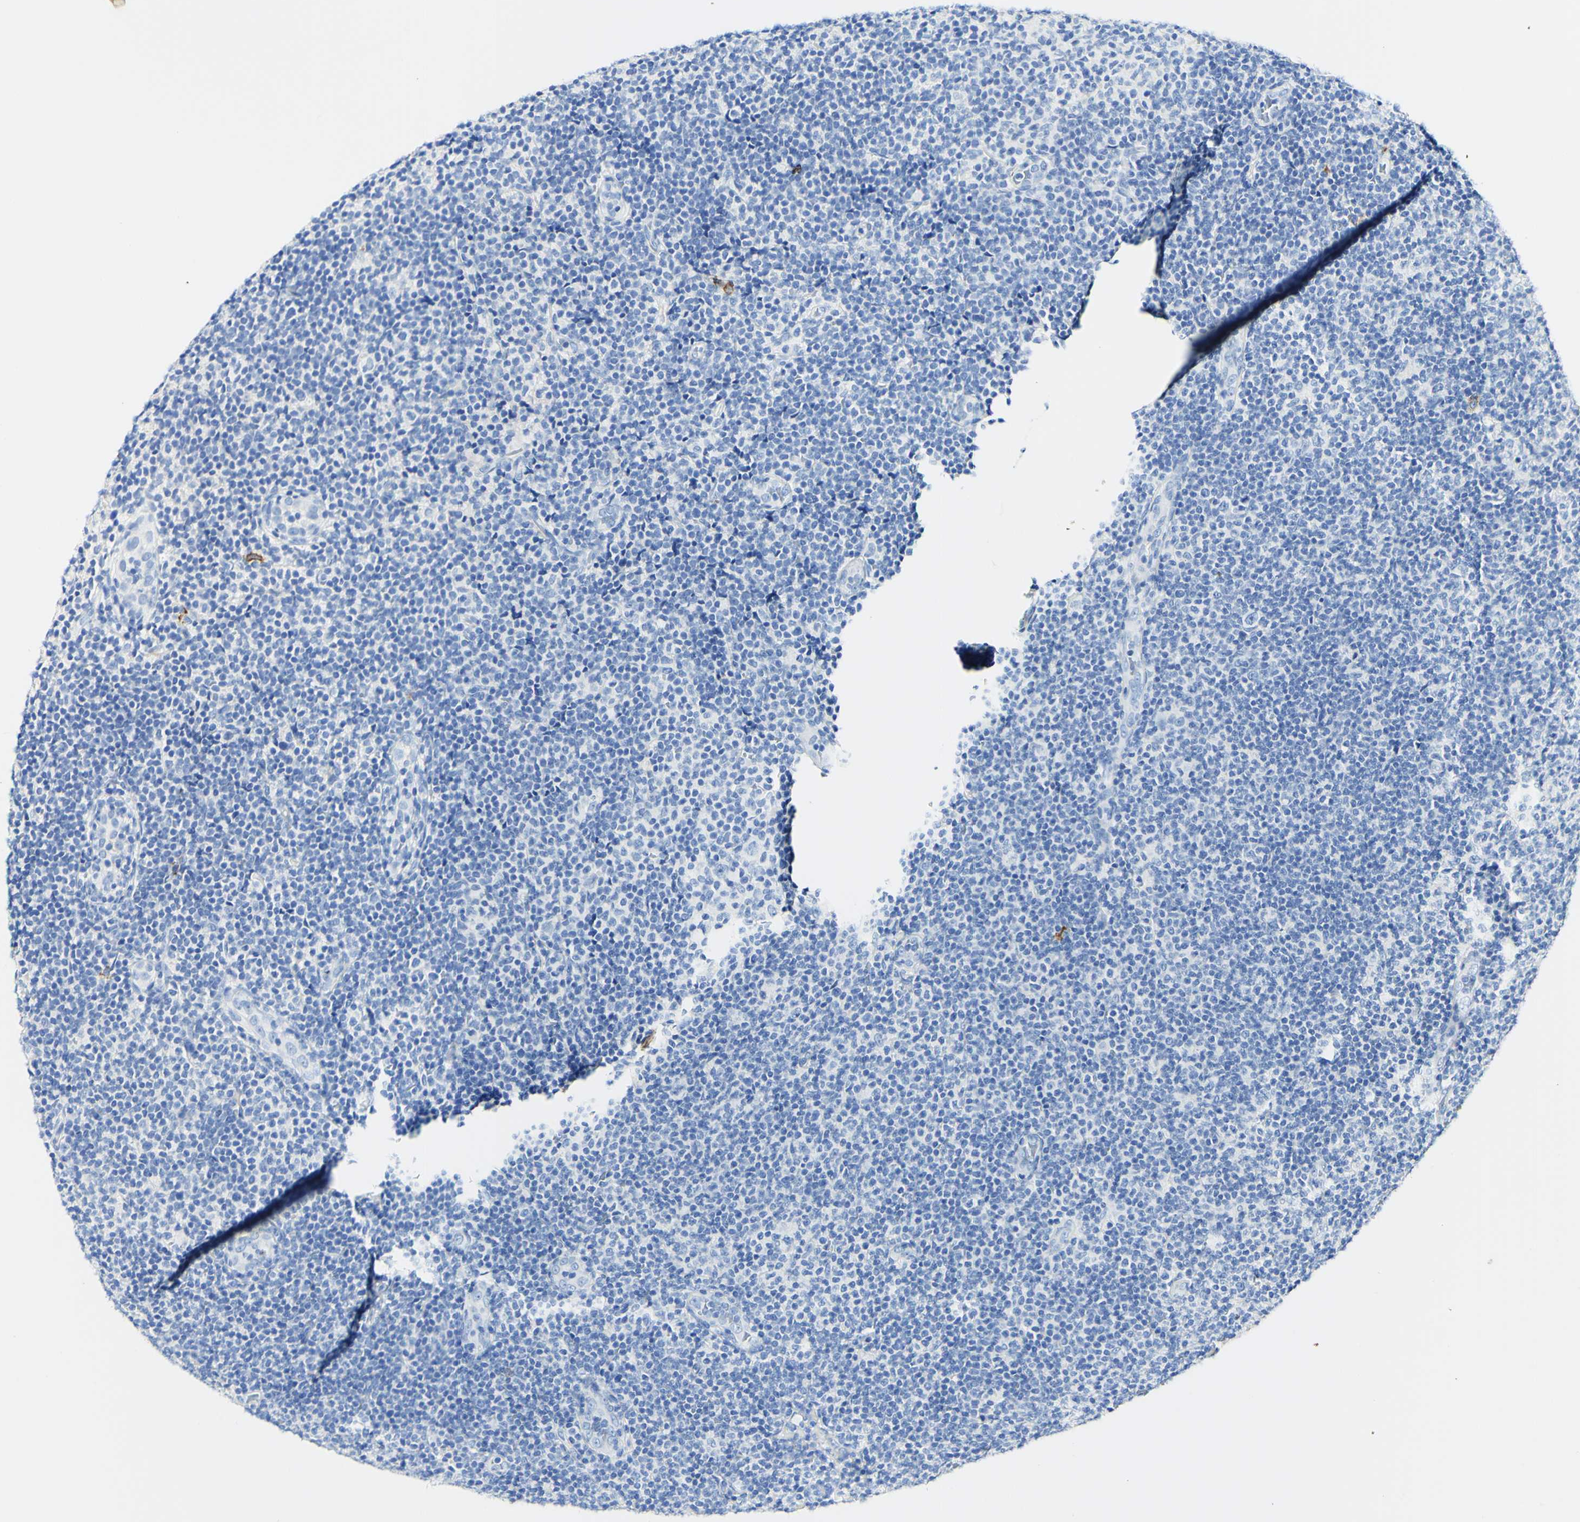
{"staining": {"intensity": "negative", "quantity": "none", "location": "none"}, "tissue": "lymphoma", "cell_type": "Tumor cells", "image_type": "cancer", "snomed": [{"axis": "morphology", "description": "Malignant lymphoma, non-Hodgkin's type, Low grade"}, {"axis": "topography", "description": "Lymph node"}], "caption": "Tumor cells are negative for brown protein staining in lymphoma.", "gene": "PIGR", "patient": {"sex": "male", "age": 83}}